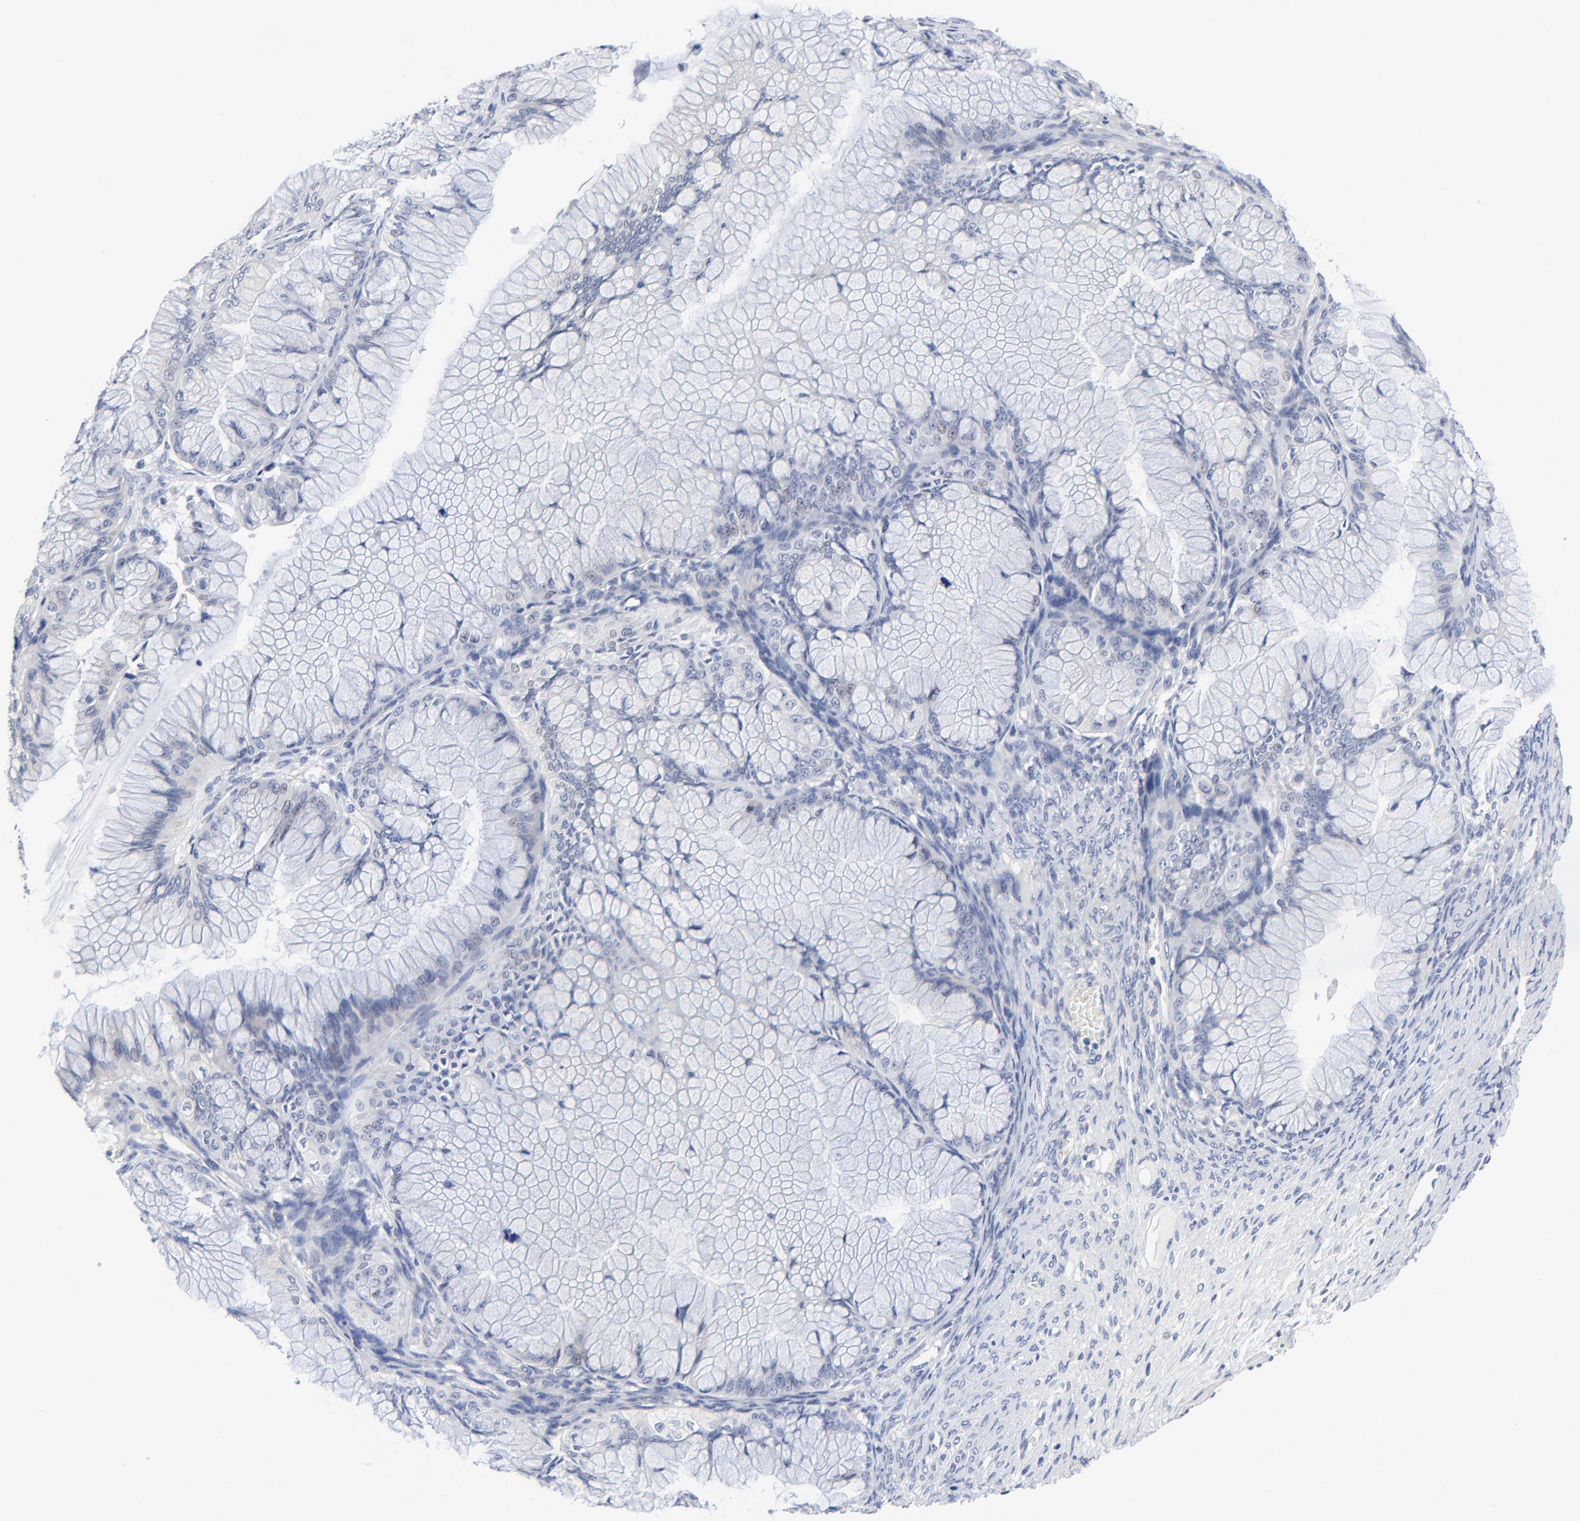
{"staining": {"intensity": "negative", "quantity": "none", "location": "none"}, "tissue": "ovarian cancer", "cell_type": "Tumor cells", "image_type": "cancer", "snomed": [{"axis": "morphology", "description": "Cystadenocarcinoma, mucinous, NOS"}, {"axis": "topography", "description": "Ovary"}], "caption": "Ovarian cancer was stained to show a protein in brown. There is no significant positivity in tumor cells. Nuclei are stained in blue.", "gene": "DHRSX", "patient": {"sex": "female", "age": 63}}